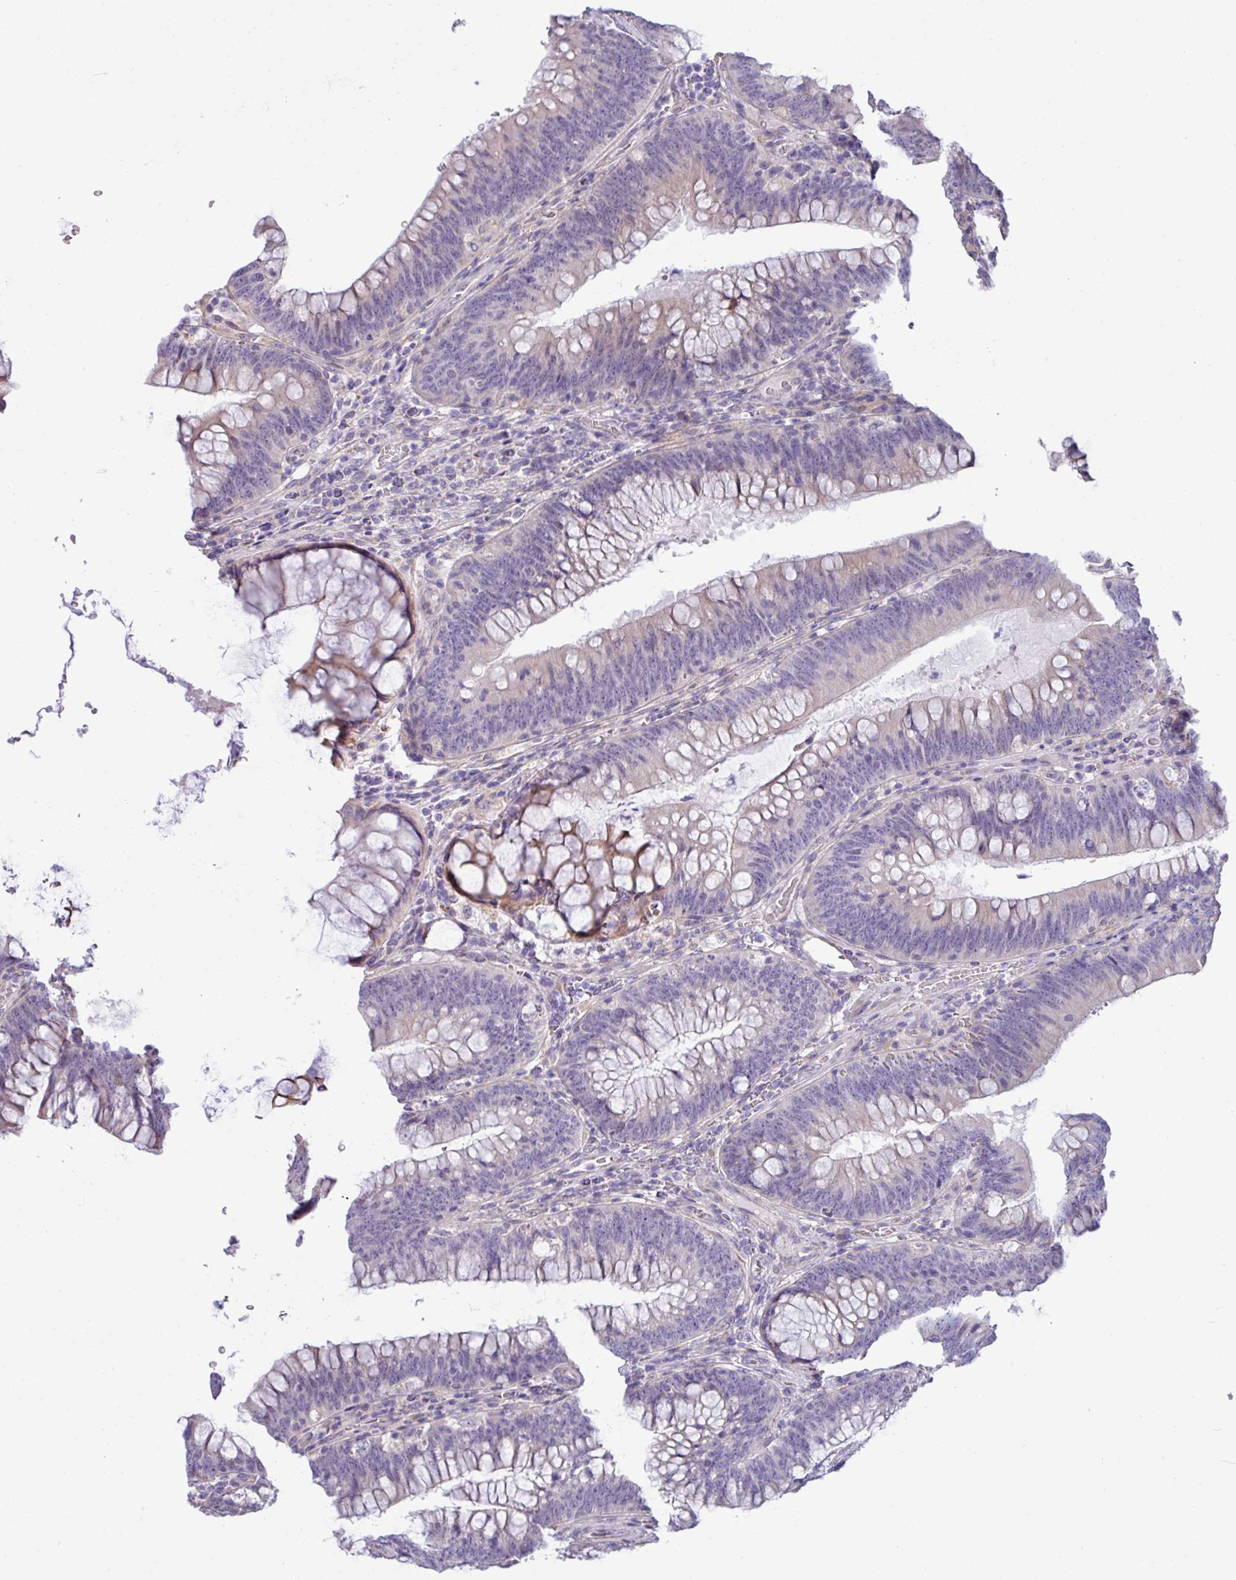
{"staining": {"intensity": "negative", "quantity": "none", "location": "none"}, "tissue": "colorectal cancer", "cell_type": "Tumor cells", "image_type": "cancer", "snomed": [{"axis": "morphology", "description": "Normal tissue, NOS"}, {"axis": "topography", "description": "Colon"}], "caption": "Colorectal cancer stained for a protein using immunohistochemistry demonstrates no expression tumor cells.", "gene": "IRGC", "patient": {"sex": "female", "age": 82}}